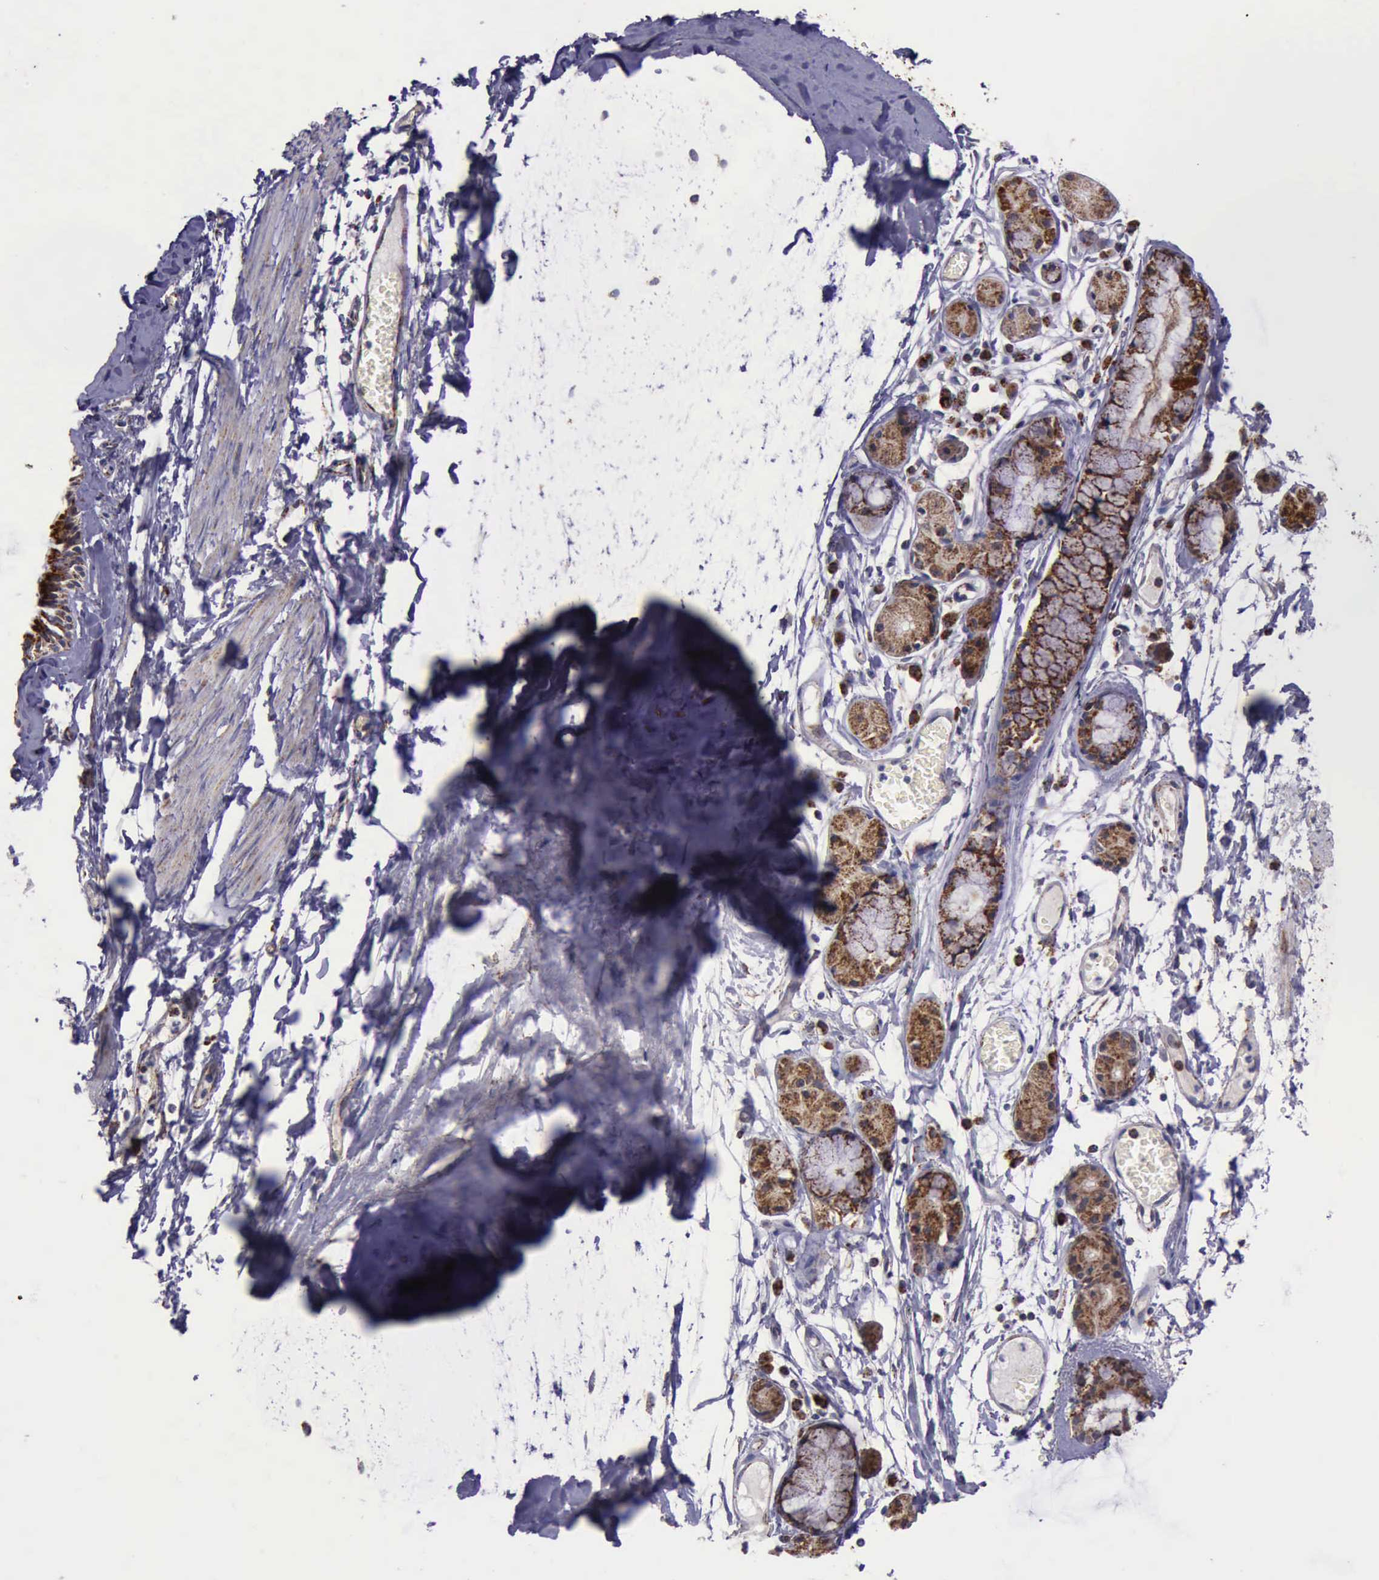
{"staining": {"intensity": "strong", "quantity": ">75%", "location": "cytoplasmic/membranous"}, "tissue": "bronchus", "cell_type": "Respiratory epithelial cells", "image_type": "normal", "snomed": [{"axis": "morphology", "description": "Normal tissue, NOS"}, {"axis": "topography", "description": "Bronchus"}, {"axis": "topography", "description": "Lung"}], "caption": "High-magnification brightfield microscopy of normal bronchus stained with DAB (brown) and counterstained with hematoxylin (blue). respiratory epithelial cells exhibit strong cytoplasmic/membranous expression is identified in about>75% of cells.", "gene": "TXN2", "patient": {"sex": "female", "age": 56}}